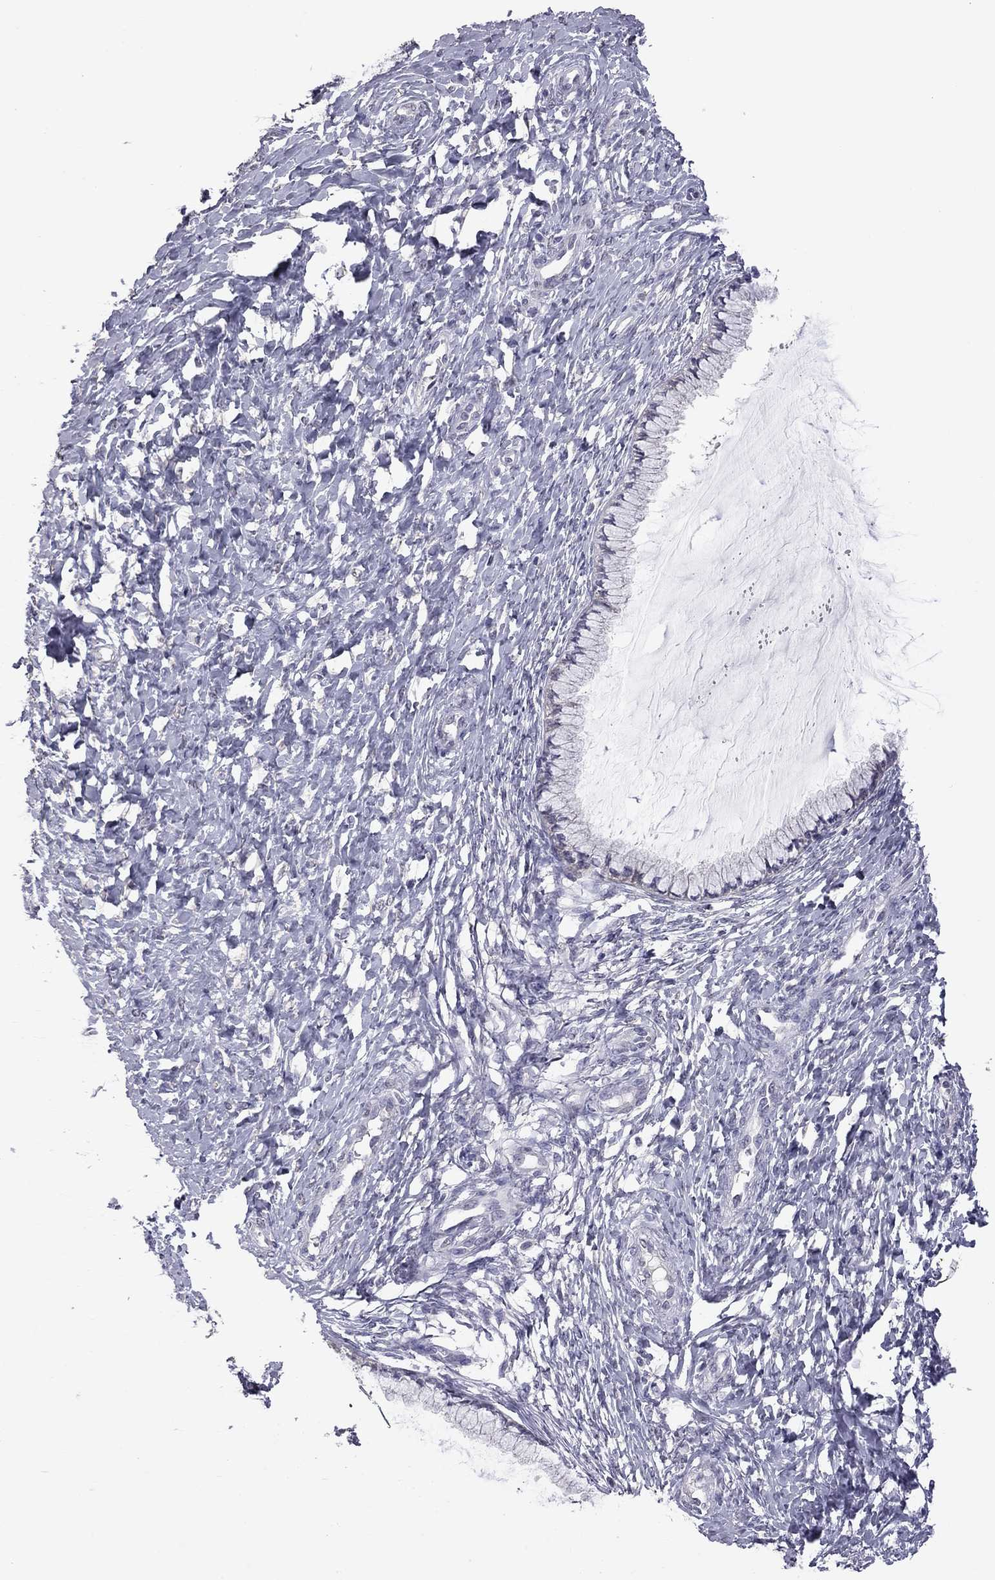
{"staining": {"intensity": "negative", "quantity": "none", "location": "none"}, "tissue": "cervix", "cell_type": "Glandular cells", "image_type": "normal", "snomed": [{"axis": "morphology", "description": "Normal tissue, NOS"}, {"axis": "topography", "description": "Cervix"}], "caption": "The photomicrograph demonstrates no staining of glandular cells in benign cervix. (Stains: DAB (3,3'-diaminobenzidine) immunohistochemistry with hematoxylin counter stain, Microscopy: brightfield microscopy at high magnification).", "gene": "PRRT2", "patient": {"sex": "female", "age": 37}}